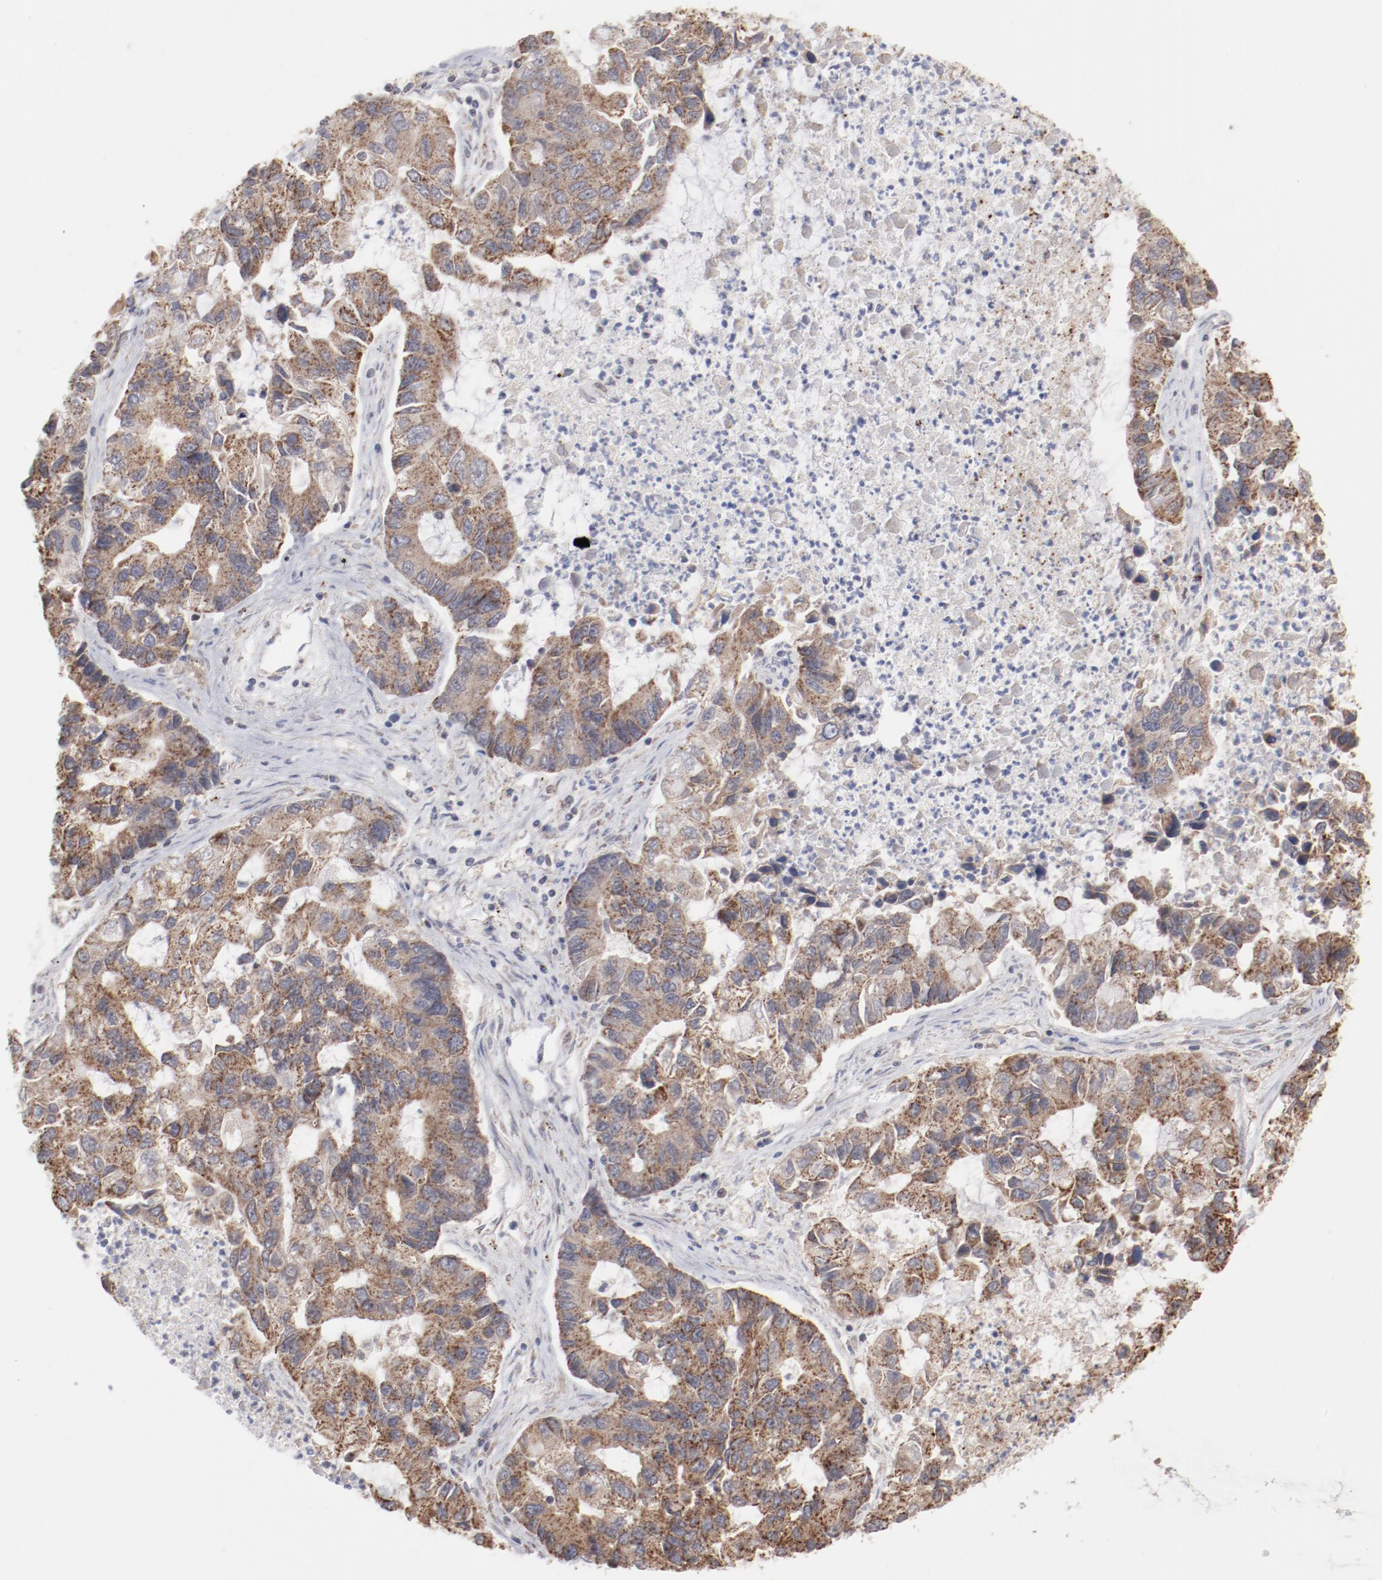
{"staining": {"intensity": "moderate", "quantity": ">75%", "location": "cytoplasmic/membranous"}, "tissue": "lung cancer", "cell_type": "Tumor cells", "image_type": "cancer", "snomed": [{"axis": "morphology", "description": "Adenocarcinoma, NOS"}, {"axis": "topography", "description": "Lung"}], "caption": "A medium amount of moderate cytoplasmic/membranous expression is seen in about >75% of tumor cells in adenocarcinoma (lung) tissue. (brown staining indicates protein expression, while blue staining denotes nuclei).", "gene": "PPFIBP2", "patient": {"sex": "female", "age": 51}}